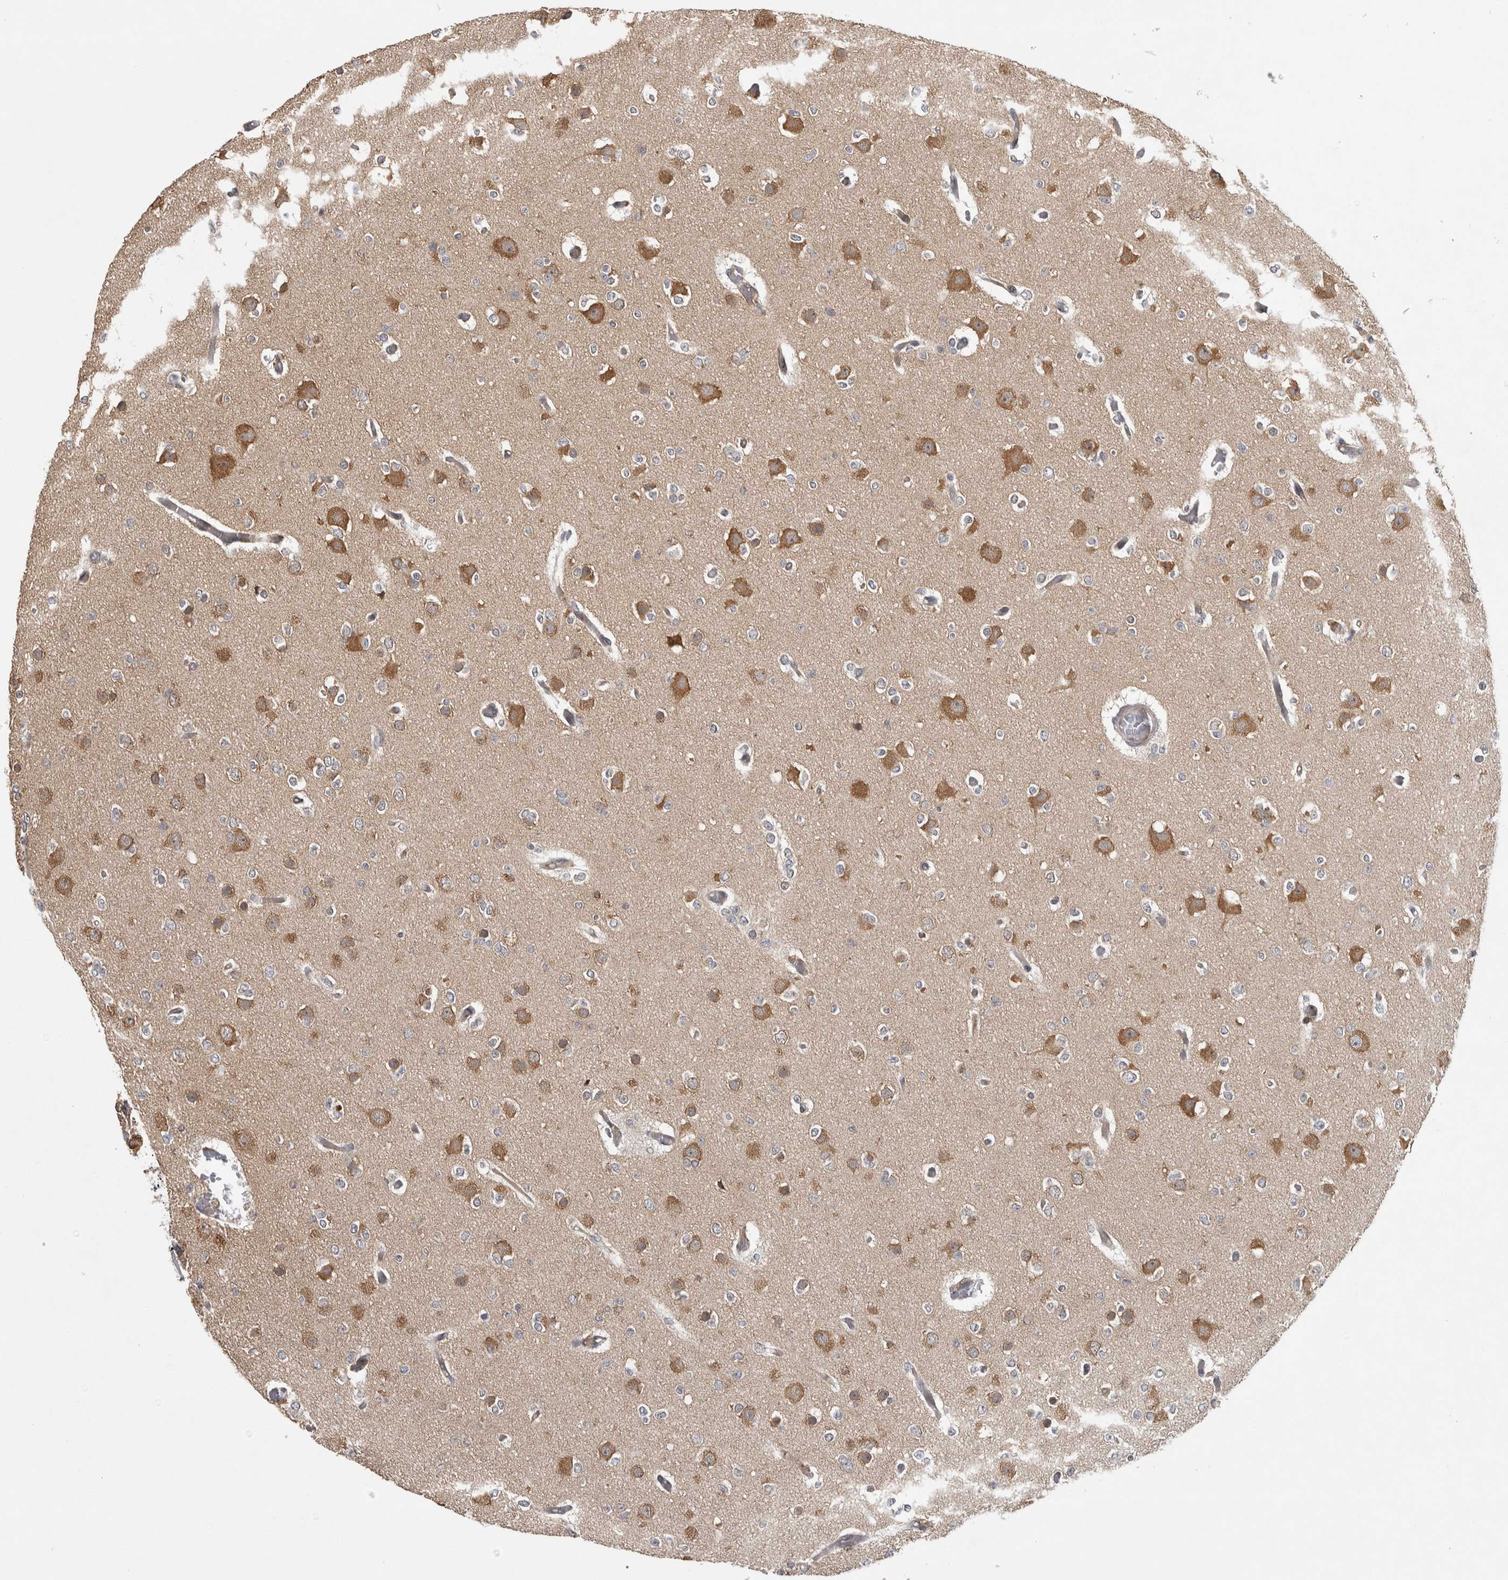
{"staining": {"intensity": "moderate", "quantity": "25%-75%", "location": "cytoplasmic/membranous"}, "tissue": "glioma", "cell_type": "Tumor cells", "image_type": "cancer", "snomed": [{"axis": "morphology", "description": "Glioma, malignant, Low grade"}, {"axis": "topography", "description": "Brain"}], "caption": "DAB immunohistochemical staining of human malignant glioma (low-grade) shows moderate cytoplasmic/membranous protein expression in approximately 25%-75% of tumor cells.", "gene": "ATXN2", "patient": {"sex": "female", "age": 22}}